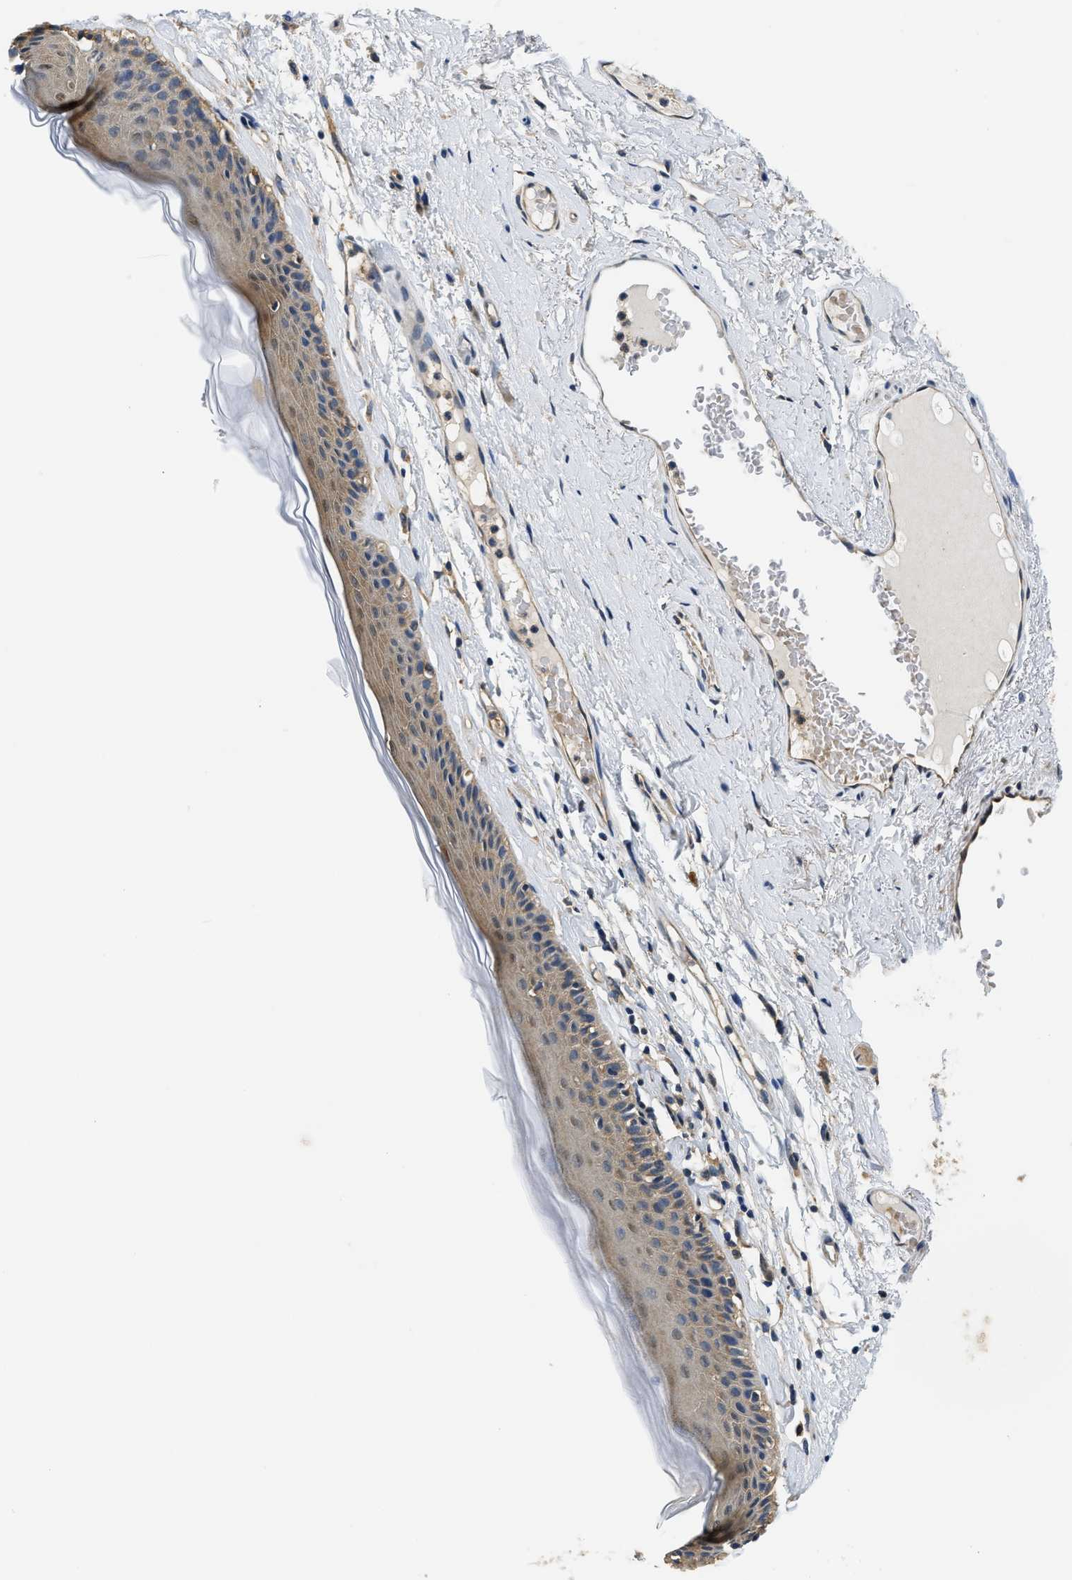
{"staining": {"intensity": "weak", "quantity": ">75%", "location": "cytoplasmic/membranous"}, "tissue": "skin", "cell_type": "Epidermal cells", "image_type": "normal", "snomed": [{"axis": "morphology", "description": "Normal tissue, NOS"}, {"axis": "topography", "description": "Vulva"}], "caption": "A micrograph showing weak cytoplasmic/membranous positivity in approximately >75% of epidermal cells in benign skin, as visualized by brown immunohistochemical staining.", "gene": "BCL7C", "patient": {"sex": "female", "age": 73}}